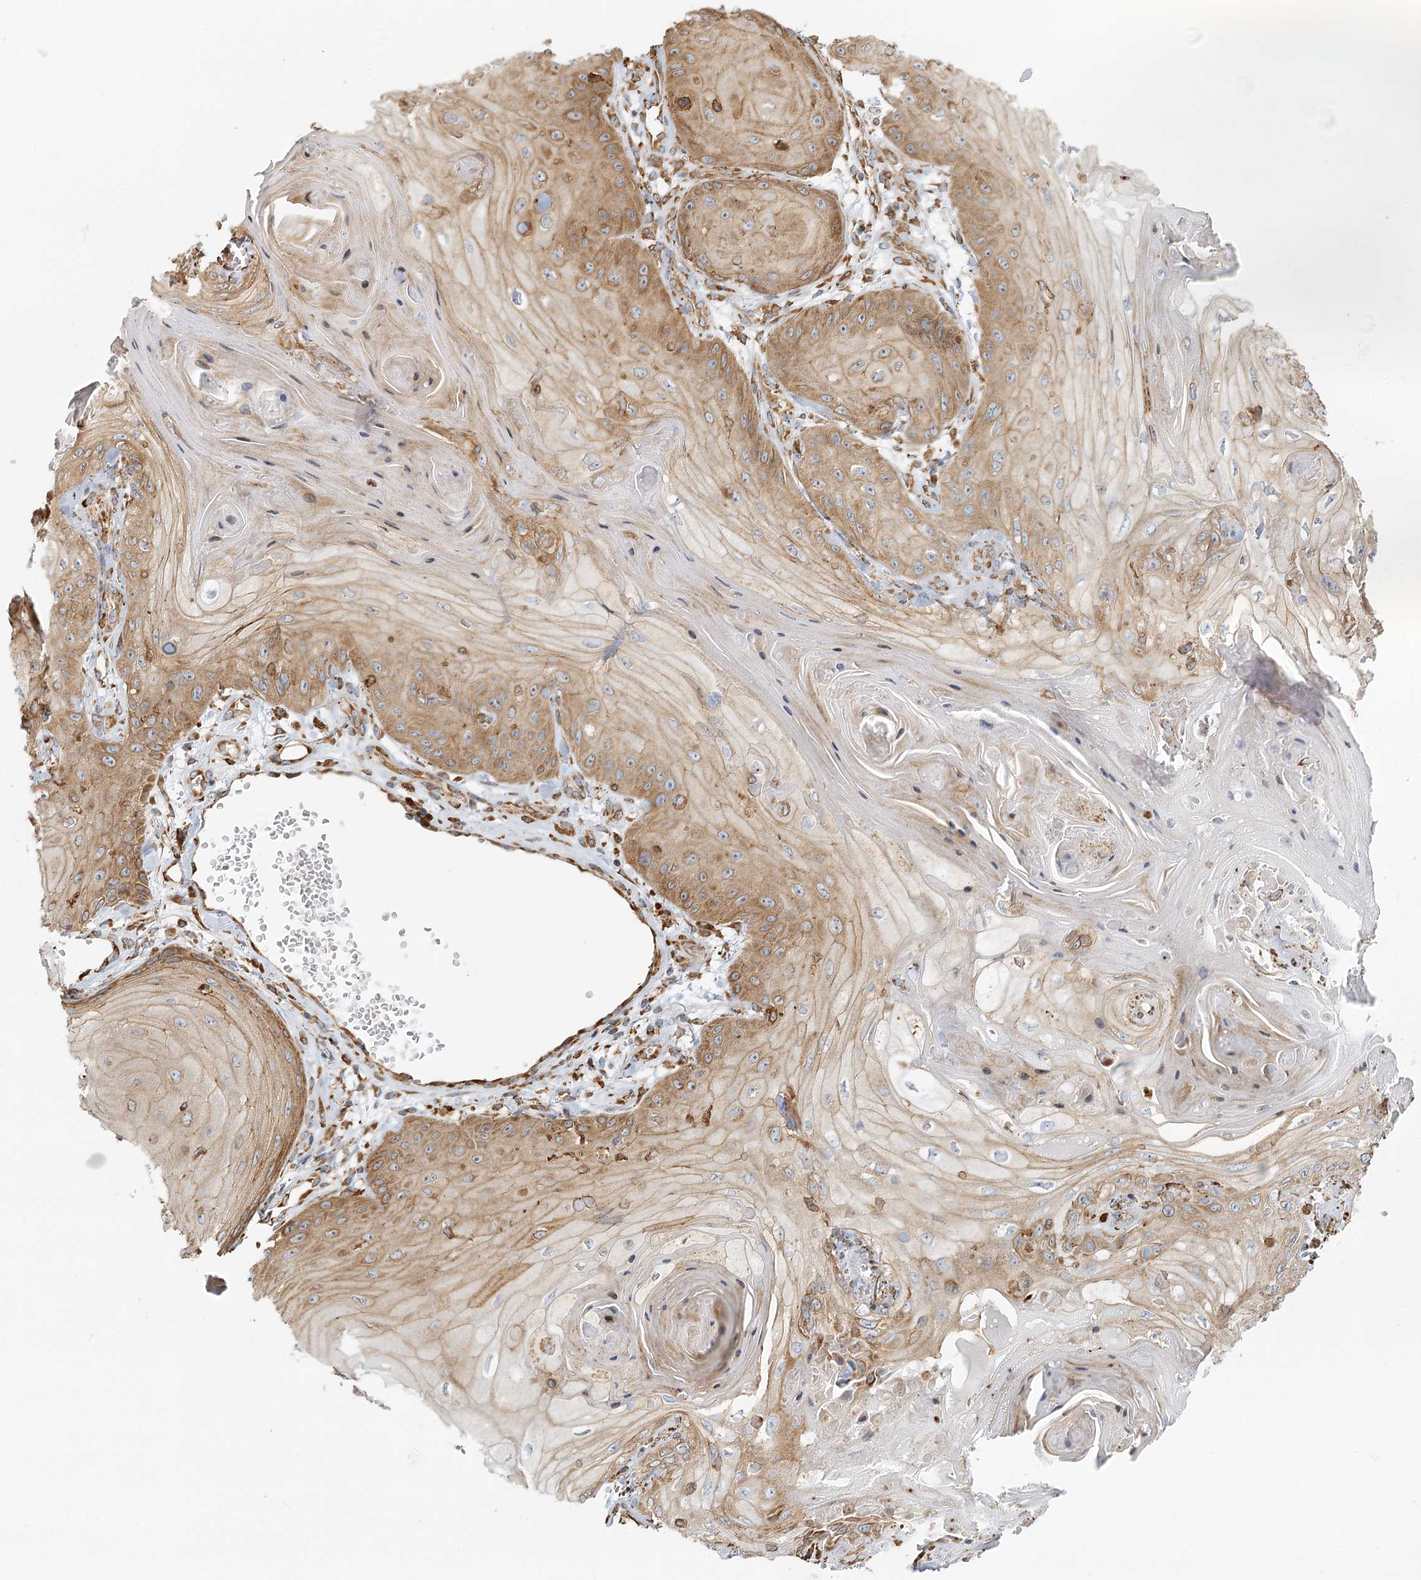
{"staining": {"intensity": "moderate", "quantity": "<25%", "location": "cytoplasmic/membranous"}, "tissue": "skin cancer", "cell_type": "Tumor cells", "image_type": "cancer", "snomed": [{"axis": "morphology", "description": "Squamous cell carcinoma, NOS"}, {"axis": "topography", "description": "Skin"}], "caption": "Protein expression analysis of squamous cell carcinoma (skin) demonstrates moderate cytoplasmic/membranous staining in approximately <25% of tumor cells.", "gene": "TAS1R1", "patient": {"sex": "male", "age": 74}}